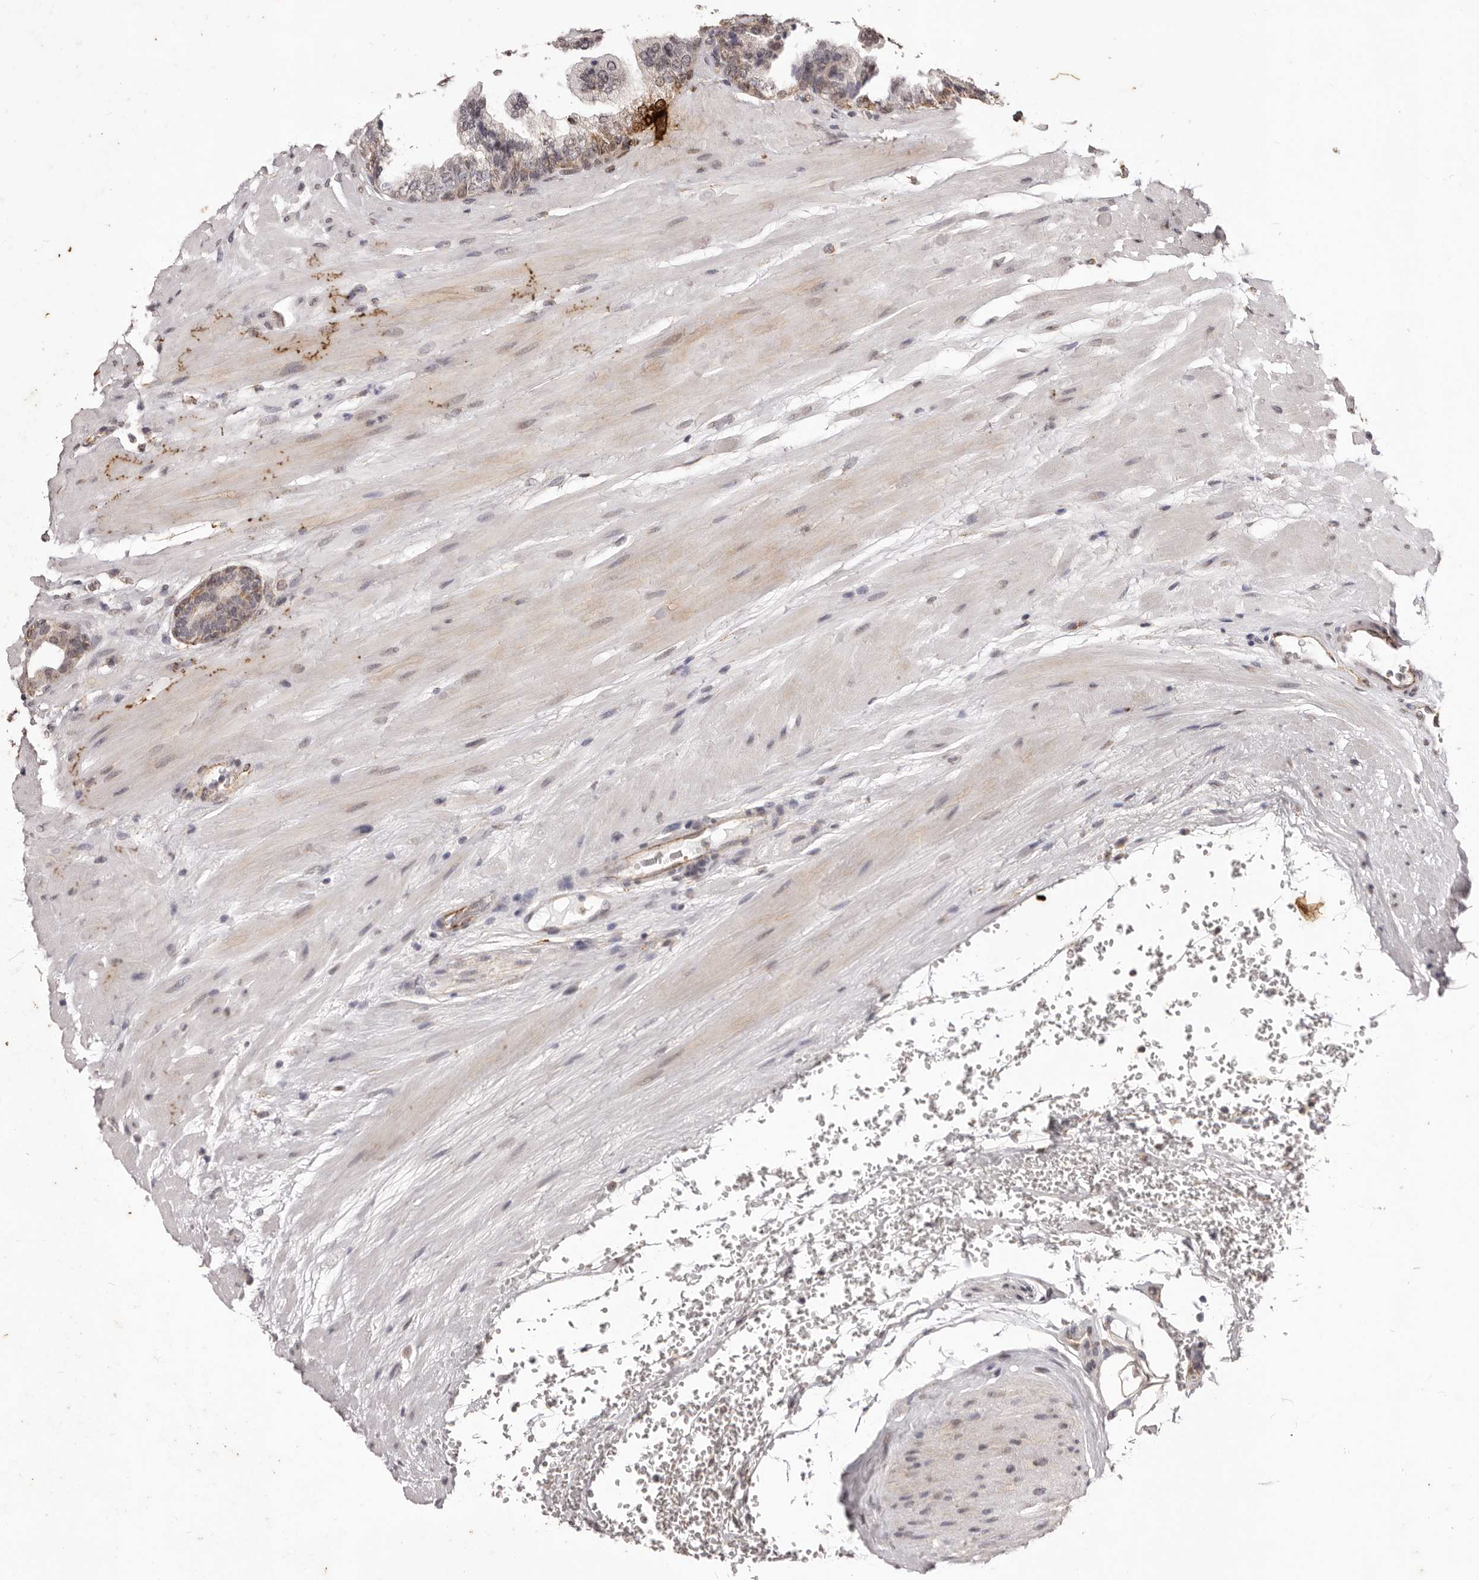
{"staining": {"intensity": "weak", "quantity": "<25%", "location": "nuclear"}, "tissue": "prostate cancer", "cell_type": "Tumor cells", "image_type": "cancer", "snomed": [{"axis": "morphology", "description": "Adenocarcinoma, High grade"}, {"axis": "topography", "description": "Prostate"}], "caption": "This is an immunohistochemistry image of adenocarcinoma (high-grade) (prostate). There is no positivity in tumor cells.", "gene": "RPS6KA5", "patient": {"sex": "male", "age": 61}}